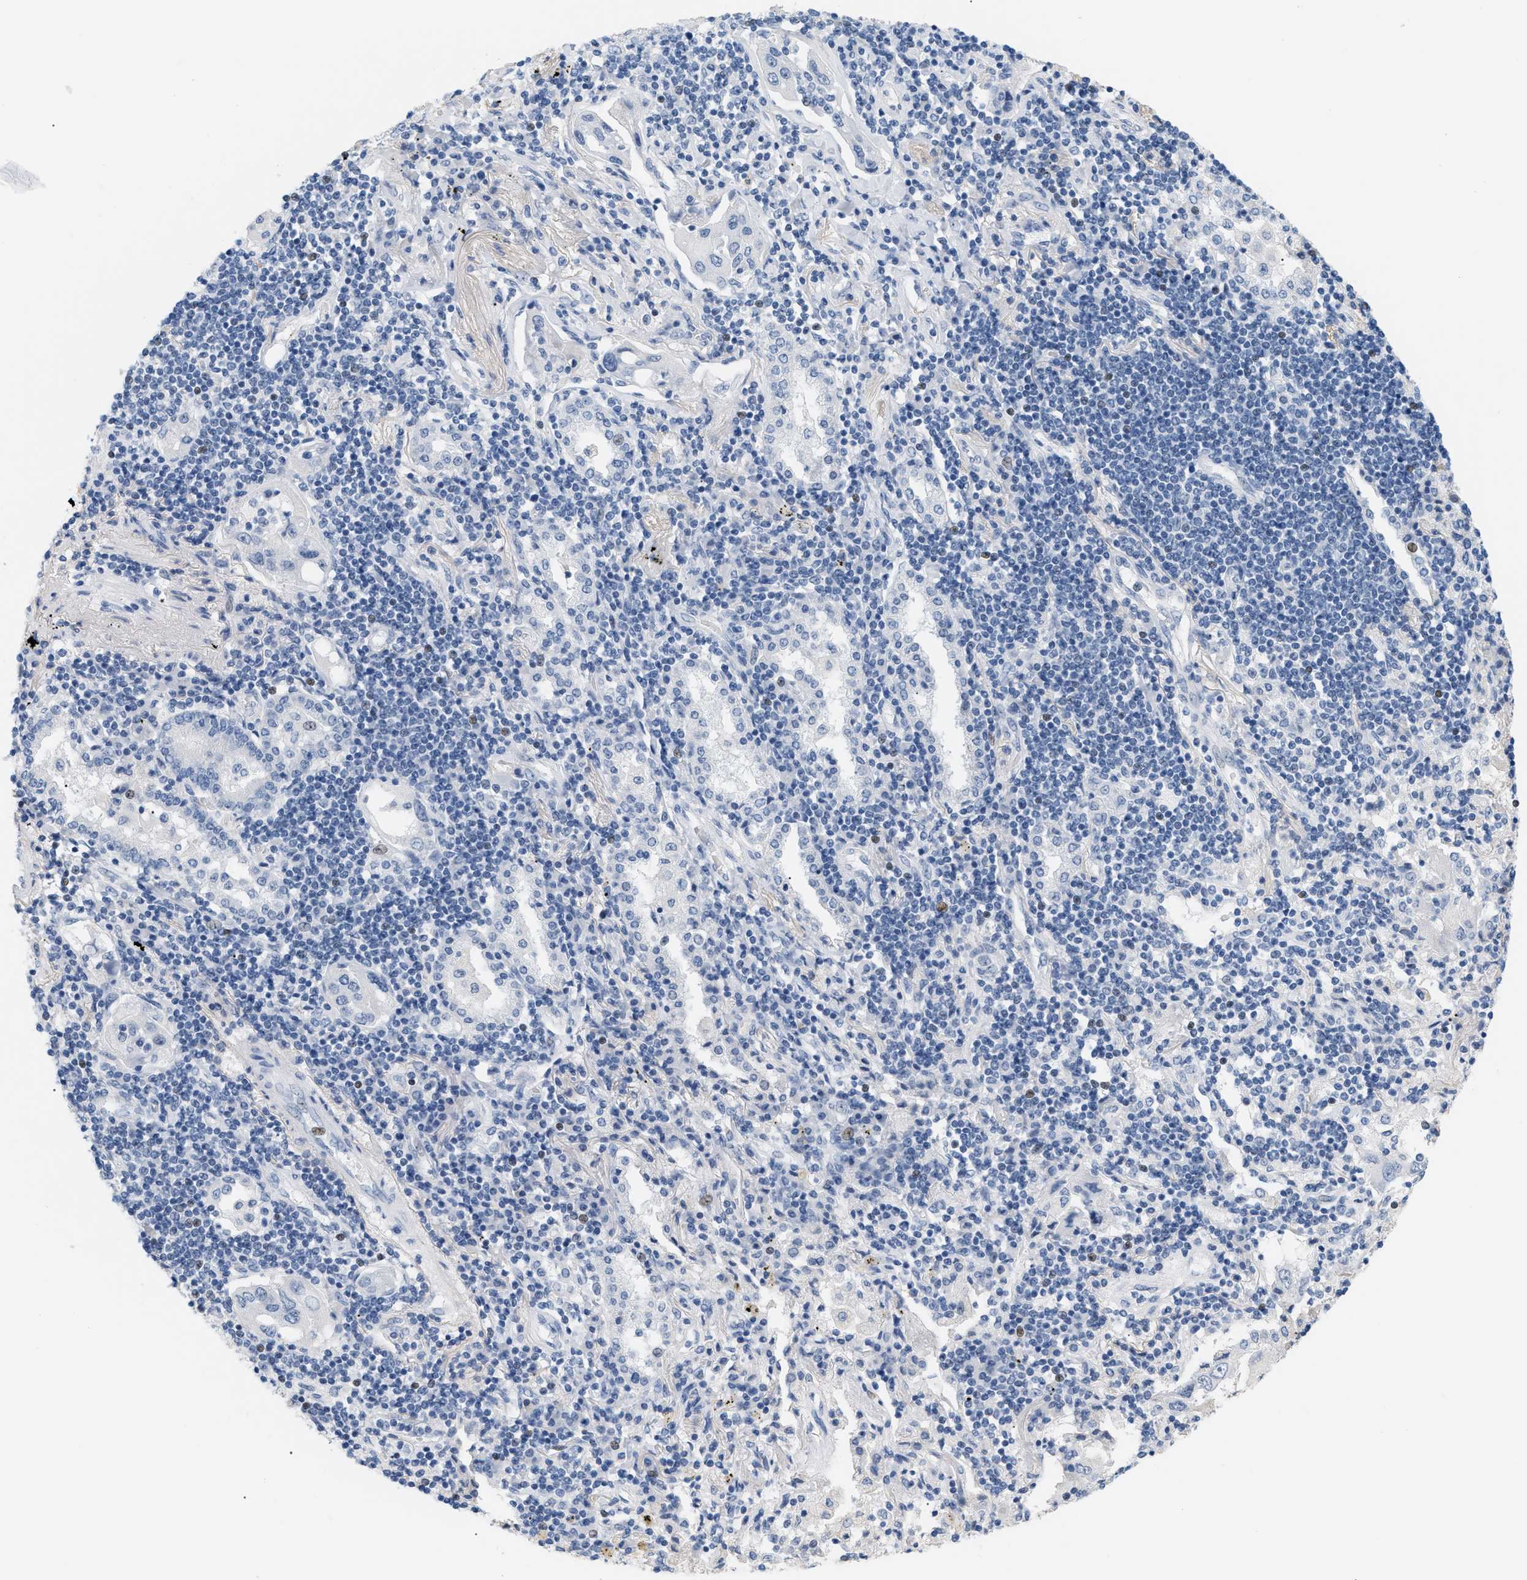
{"staining": {"intensity": "negative", "quantity": "none", "location": "none"}, "tissue": "lung cancer", "cell_type": "Tumor cells", "image_type": "cancer", "snomed": [{"axis": "morphology", "description": "Adenocarcinoma, NOS"}, {"axis": "topography", "description": "Lung"}], "caption": "Tumor cells are negative for protein expression in human lung cancer (adenocarcinoma).", "gene": "CFH", "patient": {"sex": "female", "age": 65}}